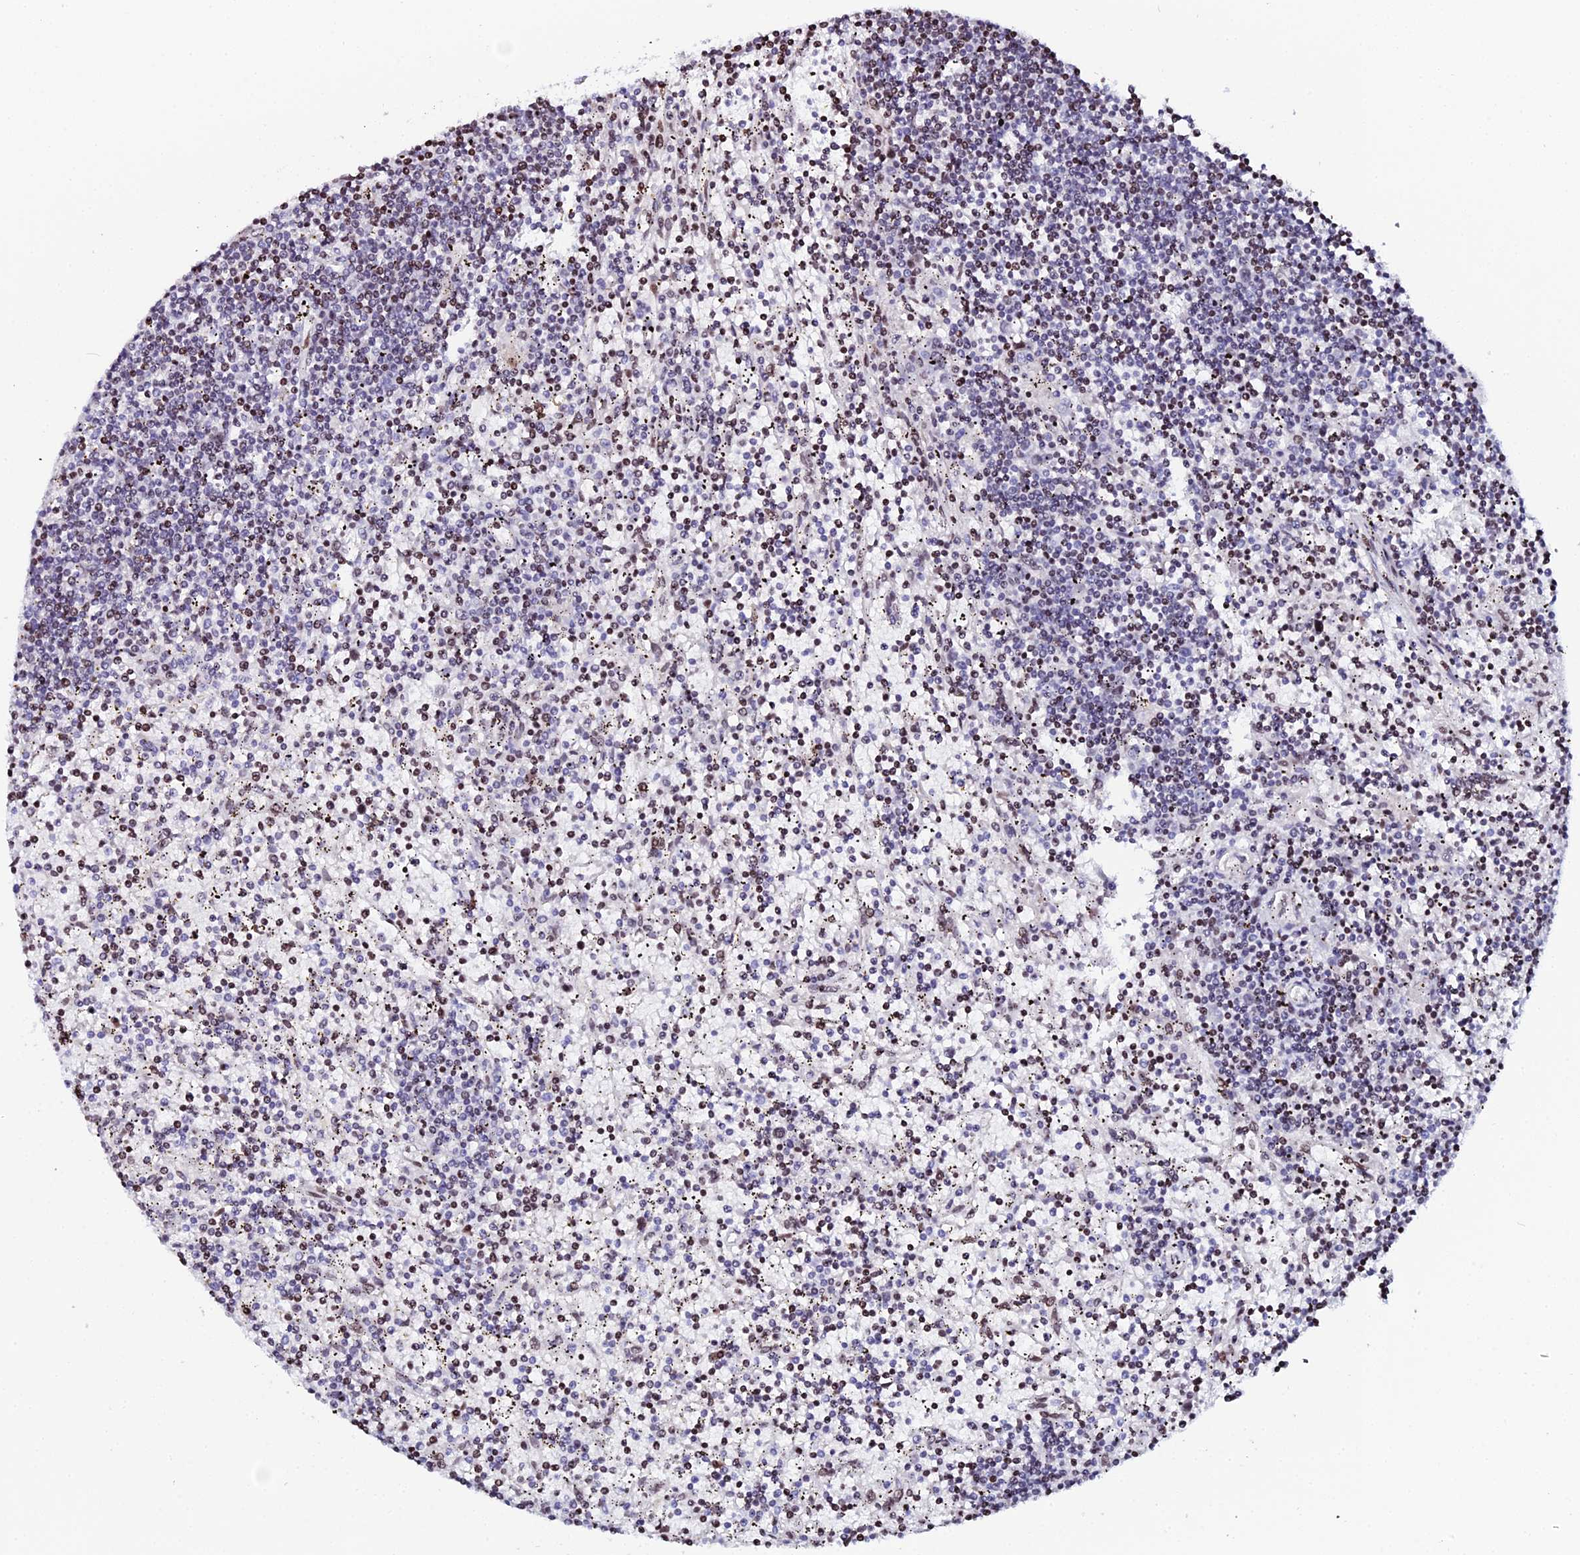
{"staining": {"intensity": "moderate", "quantity": "25%-75%", "location": "nuclear"}, "tissue": "lymphoma", "cell_type": "Tumor cells", "image_type": "cancer", "snomed": [{"axis": "morphology", "description": "Malignant lymphoma, non-Hodgkin's type, Low grade"}, {"axis": "topography", "description": "Spleen"}], "caption": "A photomicrograph of malignant lymphoma, non-Hodgkin's type (low-grade) stained for a protein demonstrates moderate nuclear brown staining in tumor cells.", "gene": "MYNN", "patient": {"sex": "male", "age": 76}}